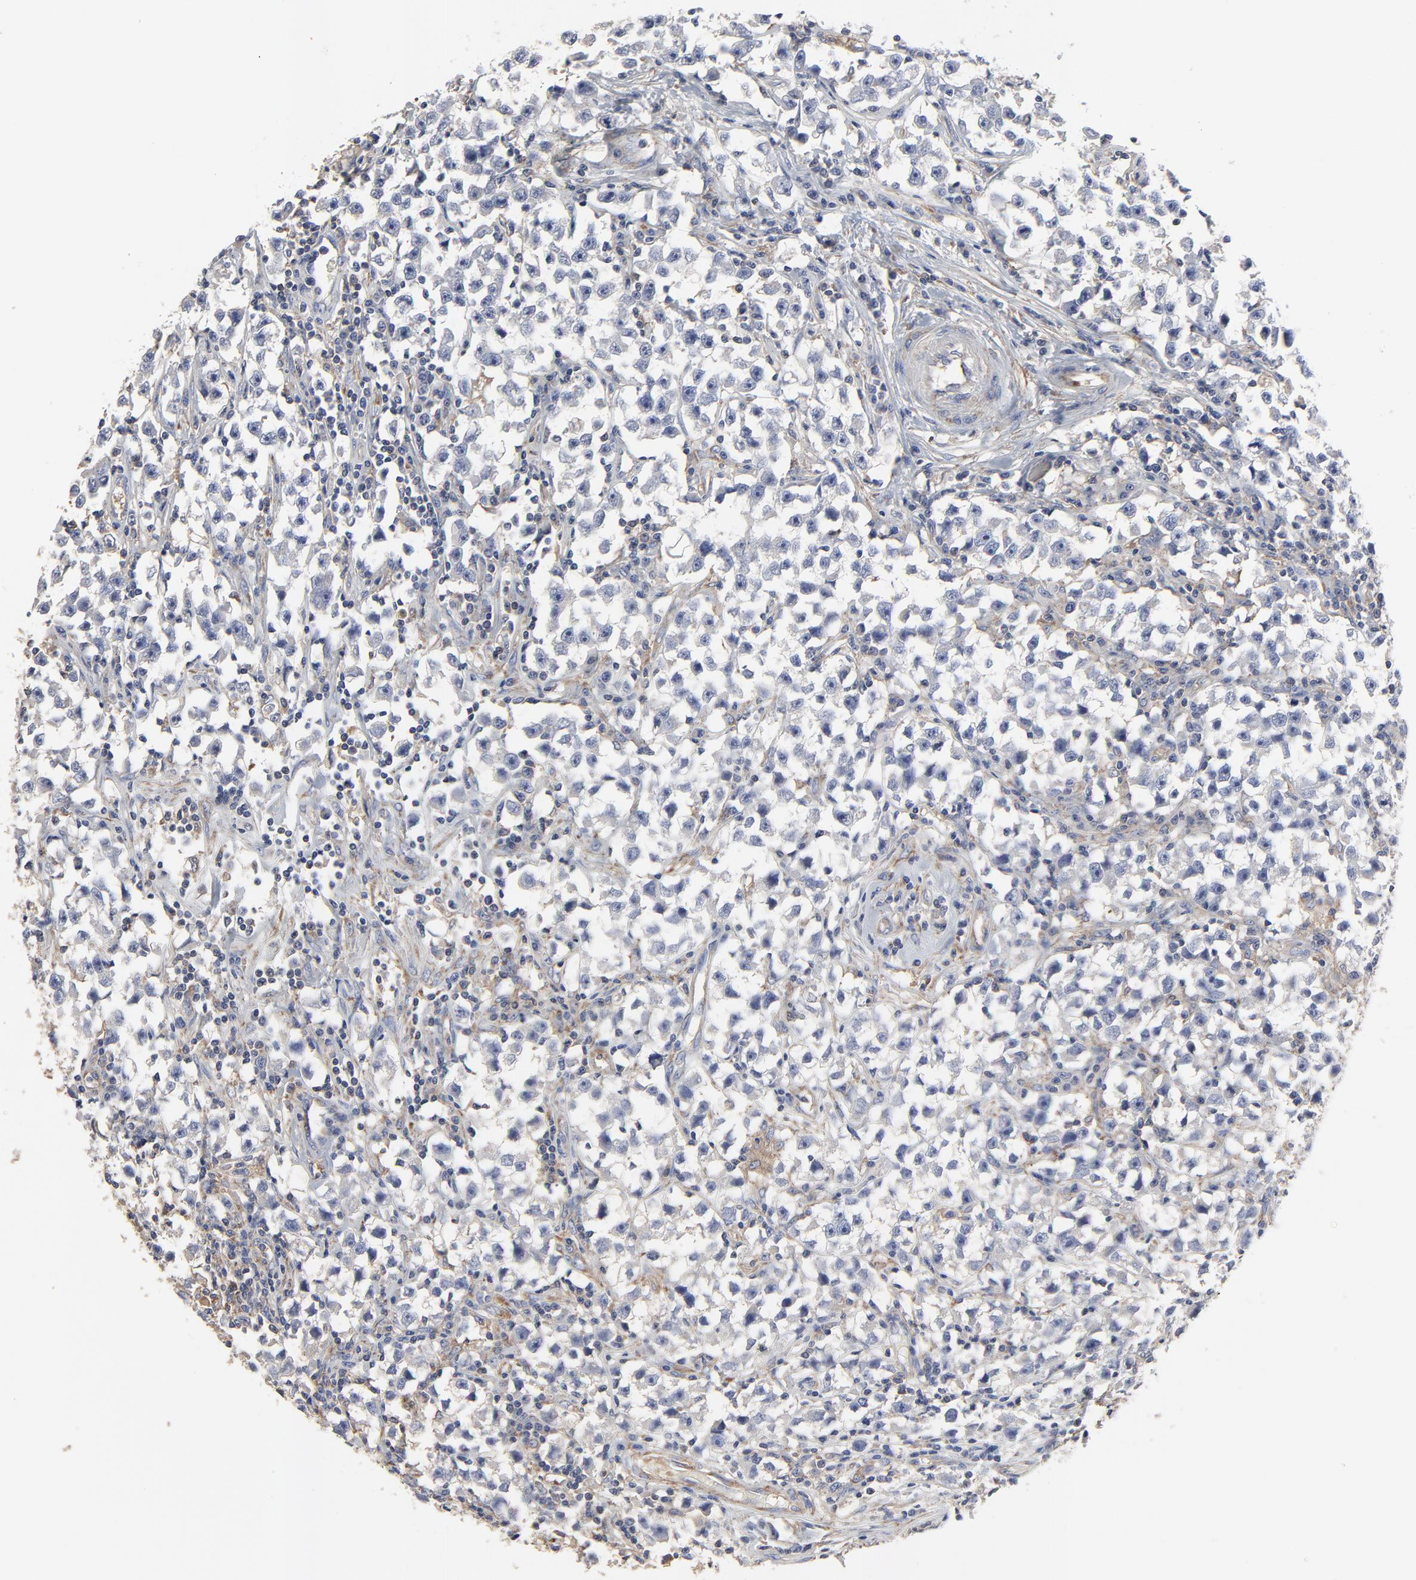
{"staining": {"intensity": "negative", "quantity": "none", "location": "none"}, "tissue": "testis cancer", "cell_type": "Tumor cells", "image_type": "cancer", "snomed": [{"axis": "morphology", "description": "Seminoma, NOS"}, {"axis": "topography", "description": "Testis"}], "caption": "There is no significant staining in tumor cells of testis cancer (seminoma).", "gene": "NXF3", "patient": {"sex": "male", "age": 33}}